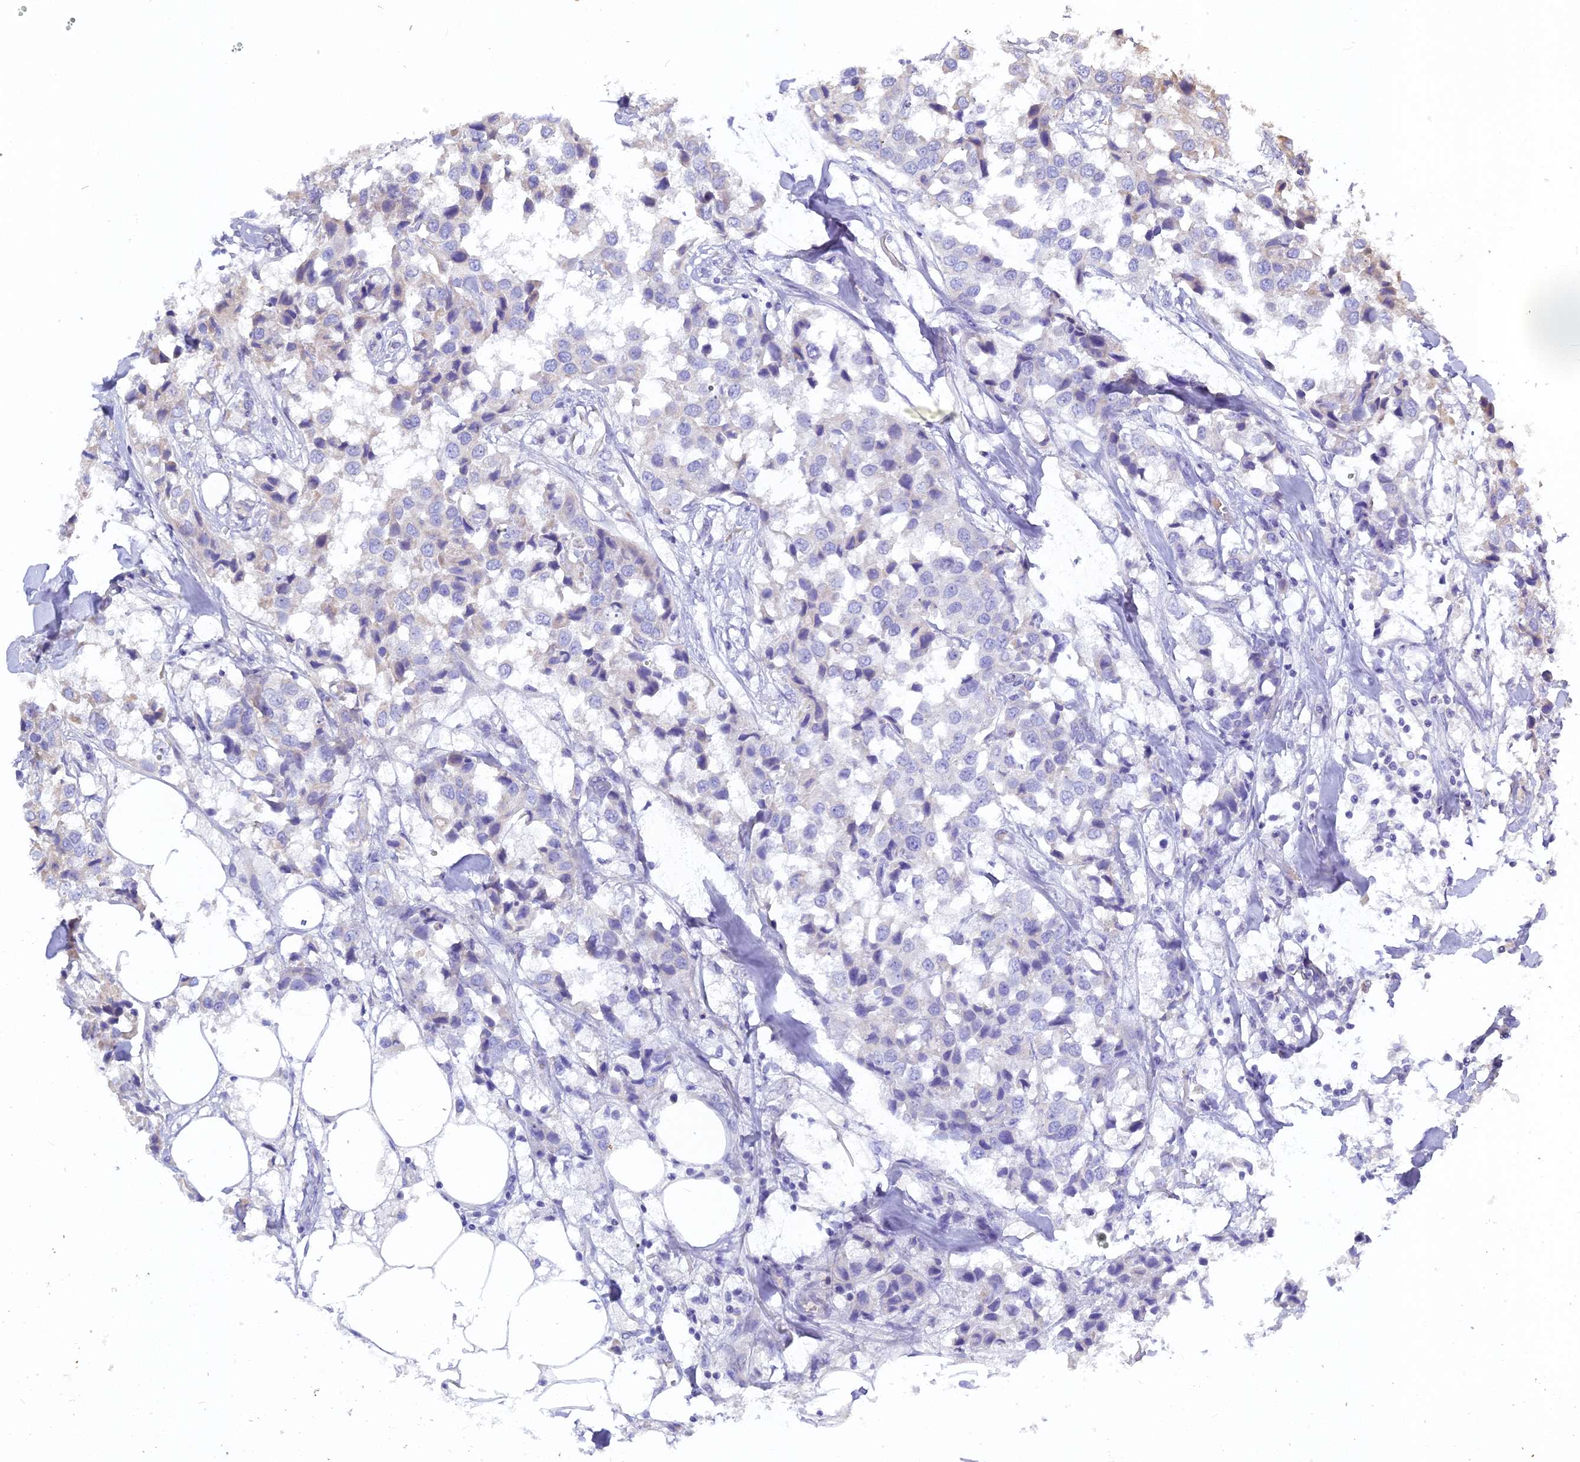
{"staining": {"intensity": "negative", "quantity": "none", "location": "none"}, "tissue": "breast cancer", "cell_type": "Tumor cells", "image_type": "cancer", "snomed": [{"axis": "morphology", "description": "Duct carcinoma"}, {"axis": "topography", "description": "Breast"}], "caption": "A micrograph of human breast cancer is negative for staining in tumor cells.", "gene": "RPIA", "patient": {"sex": "female", "age": 80}}